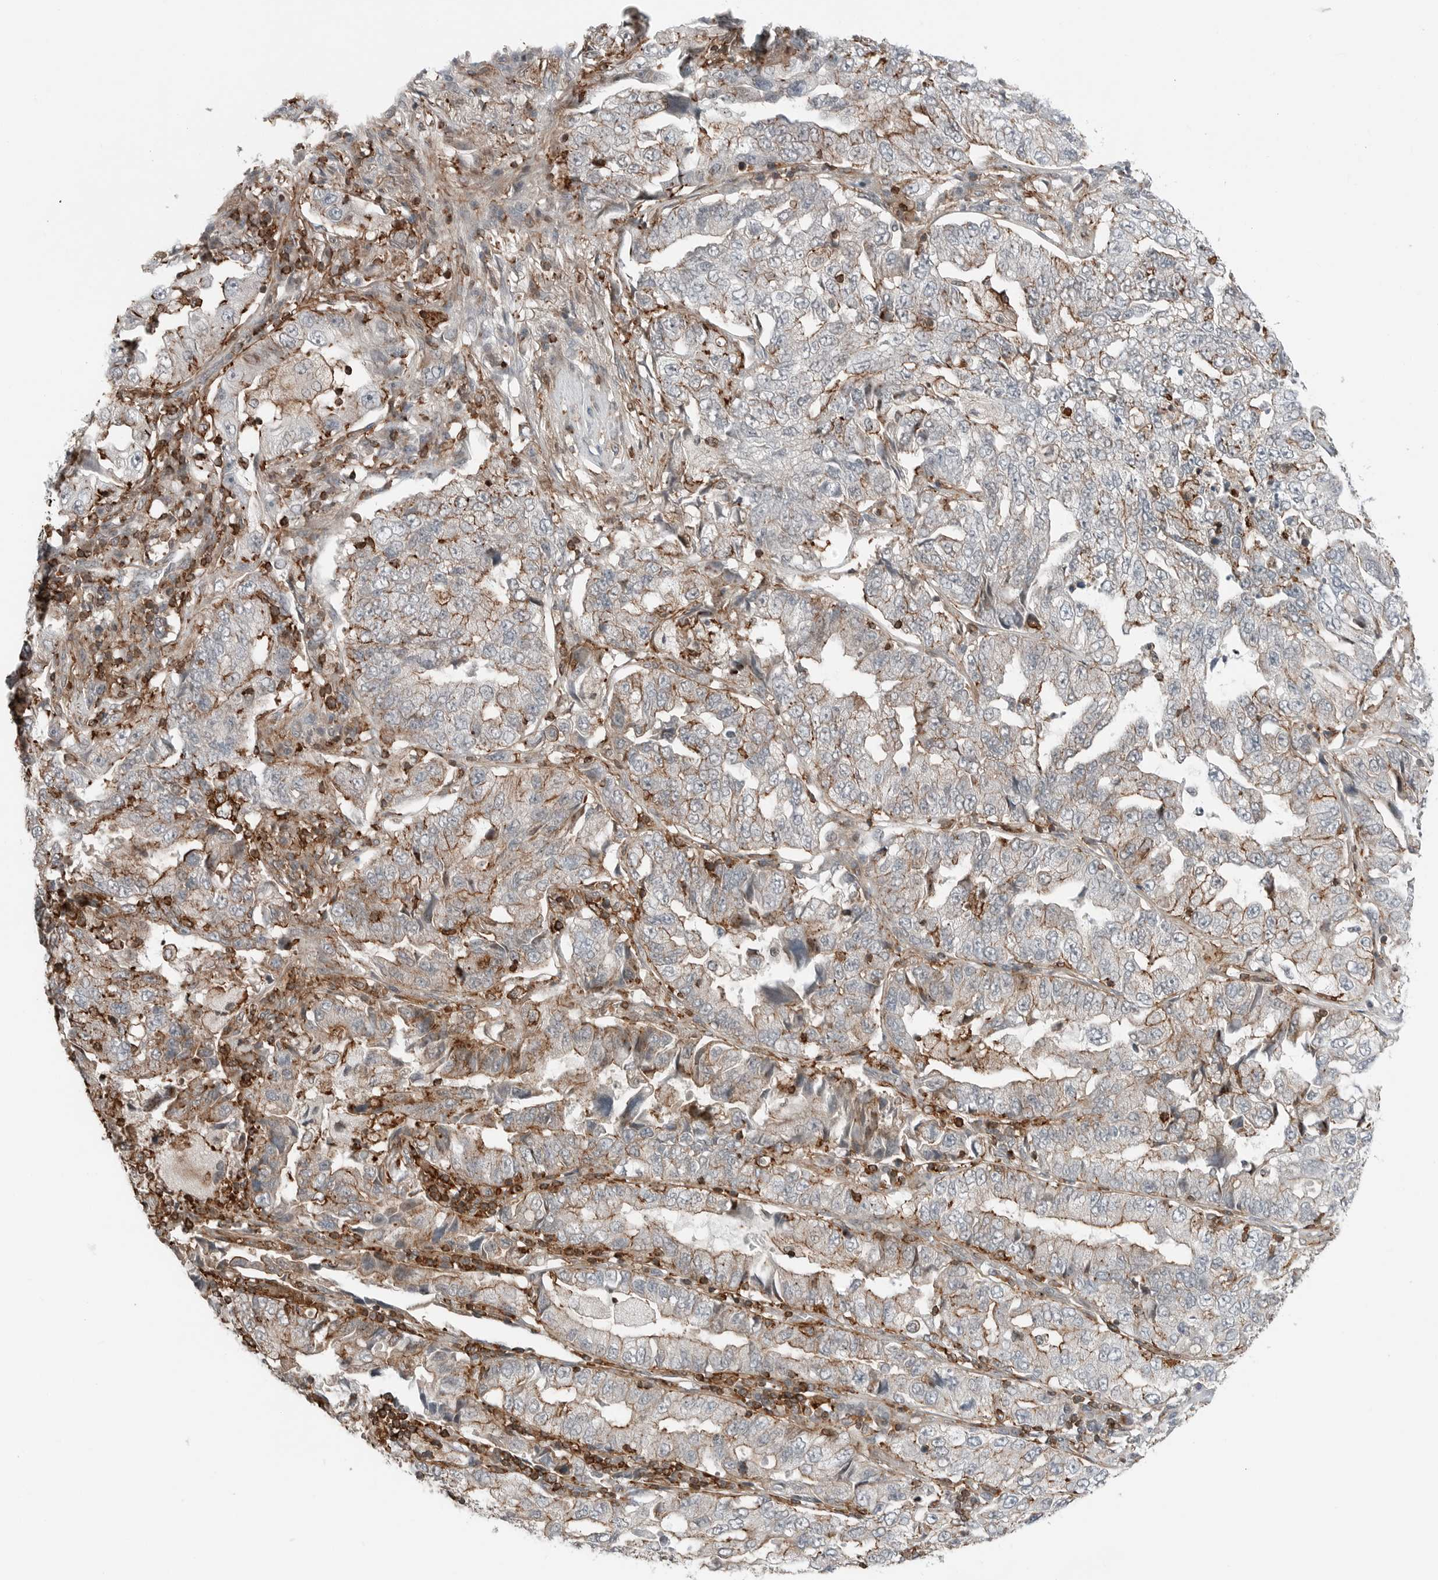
{"staining": {"intensity": "moderate", "quantity": "25%-75%", "location": "cytoplasmic/membranous"}, "tissue": "lung cancer", "cell_type": "Tumor cells", "image_type": "cancer", "snomed": [{"axis": "morphology", "description": "Adenocarcinoma, NOS"}, {"axis": "topography", "description": "Lung"}], "caption": "The immunohistochemical stain shows moderate cytoplasmic/membranous expression in tumor cells of lung cancer (adenocarcinoma) tissue.", "gene": "LEFTY2", "patient": {"sex": "female", "age": 51}}